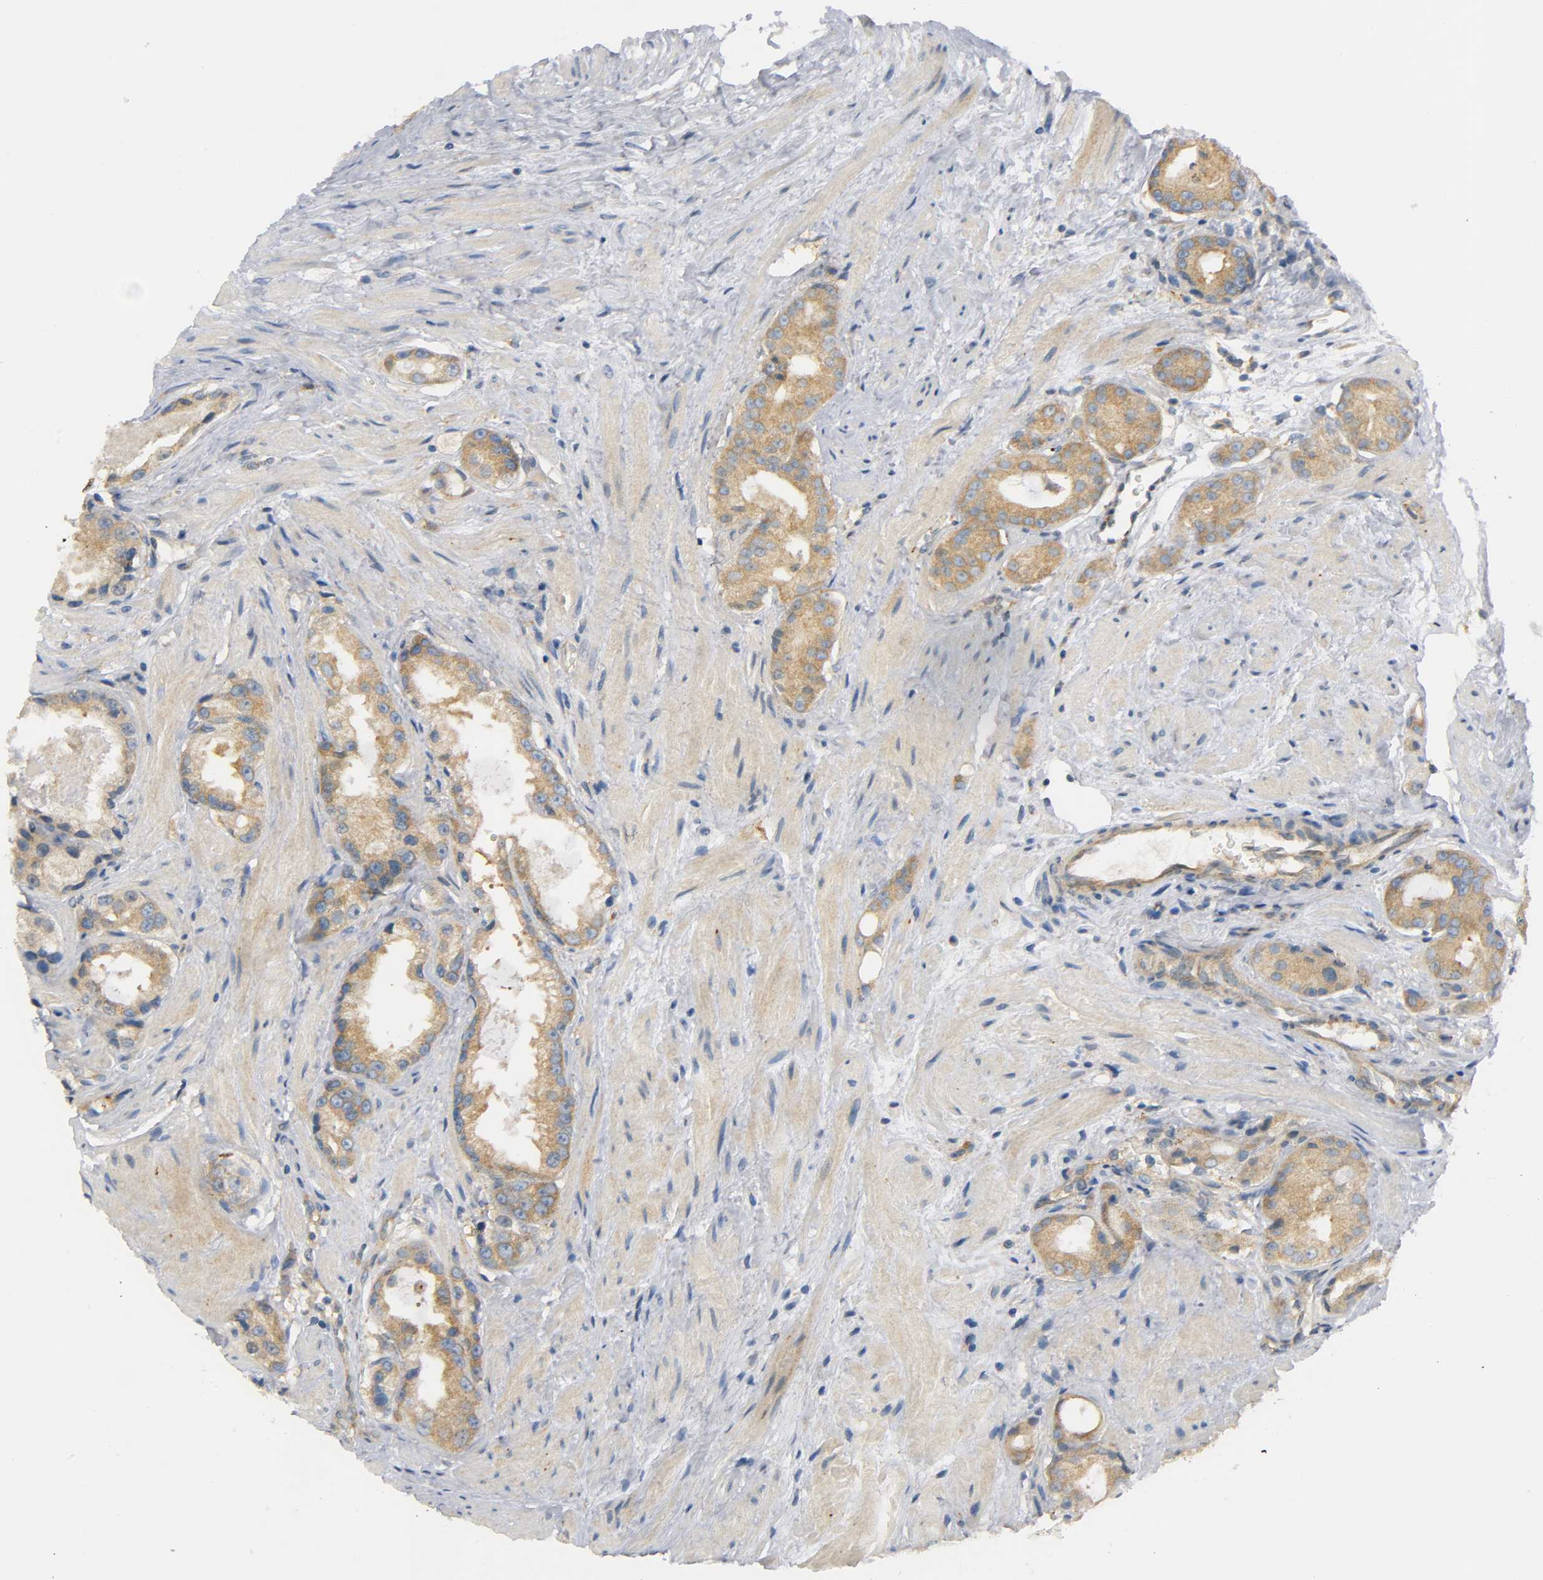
{"staining": {"intensity": "moderate", "quantity": ">75%", "location": "cytoplasmic/membranous"}, "tissue": "prostate cancer", "cell_type": "Tumor cells", "image_type": "cancer", "snomed": [{"axis": "morphology", "description": "Adenocarcinoma, Medium grade"}, {"axis": "topography", "description": "Prostate"}], "caption": "Immunohistochemistry (IHC) (DAB) staining of human adenocarcinoma (medium-grade) (prostate) demonstrates moderate cytoplasmic/membranous protein expression in approximately >75% of tumor cells.", "gene": "HDAC6", "patient": {"sex": "male", "age": 60}}